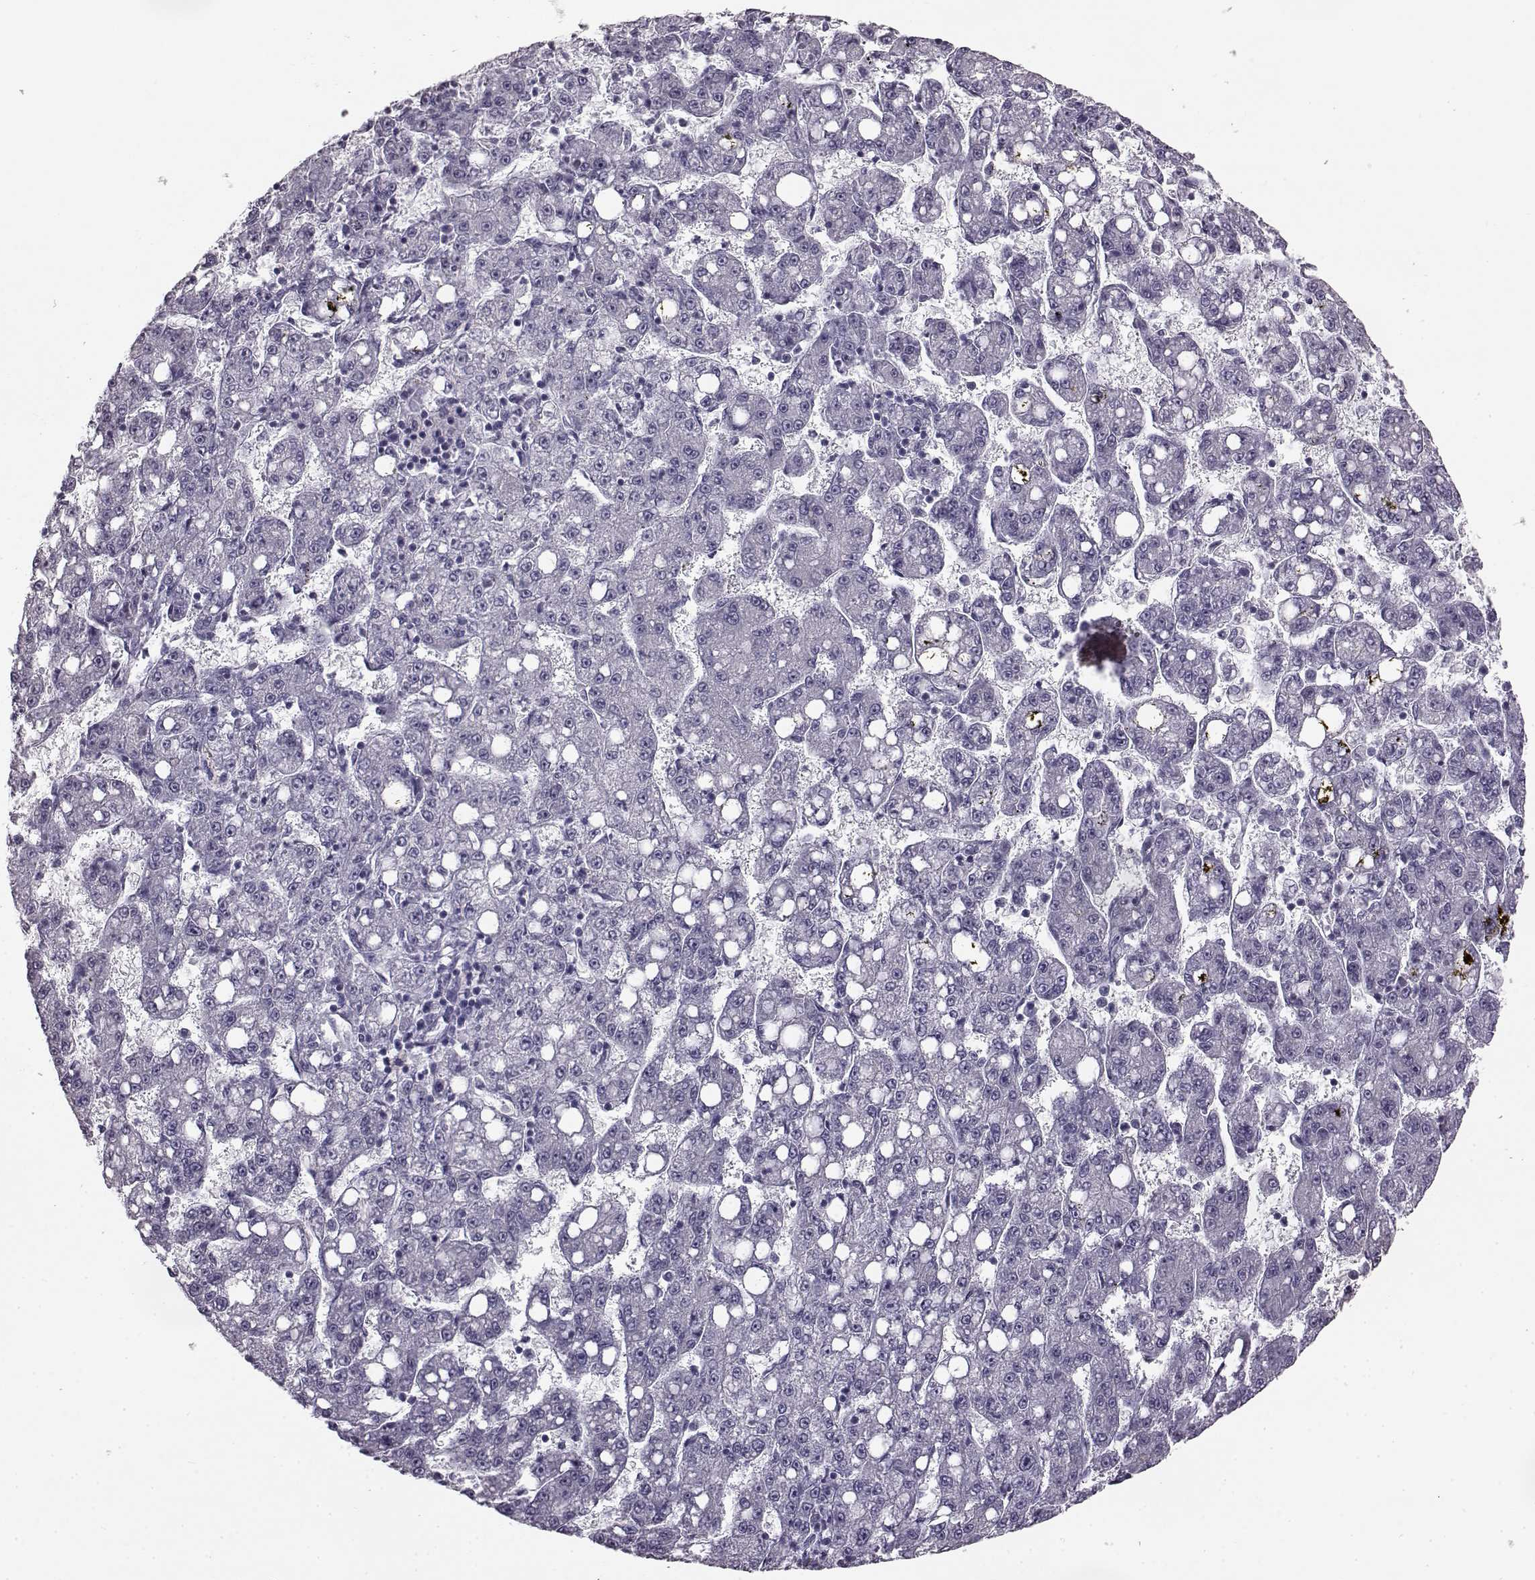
{"staining": {"intensity": "negative", "quantity": "none", "location": "none"}, "tissue": "liver cancer", "cell_type": "Tumor cells", "image_type": "cancer", "snomed": [{"axis": "morphology", "description": "Carcinoma, Hepatocellular, NOS"}, {"axis": "topography", "description": "Liver"}], "caption": "Immunohistochemistry (IHC) of liver hepatocellular carcinoma shows no positivity in tumor cells.", "gene": "ODAD4", "patient": {"sex": "female", "age": 65}}